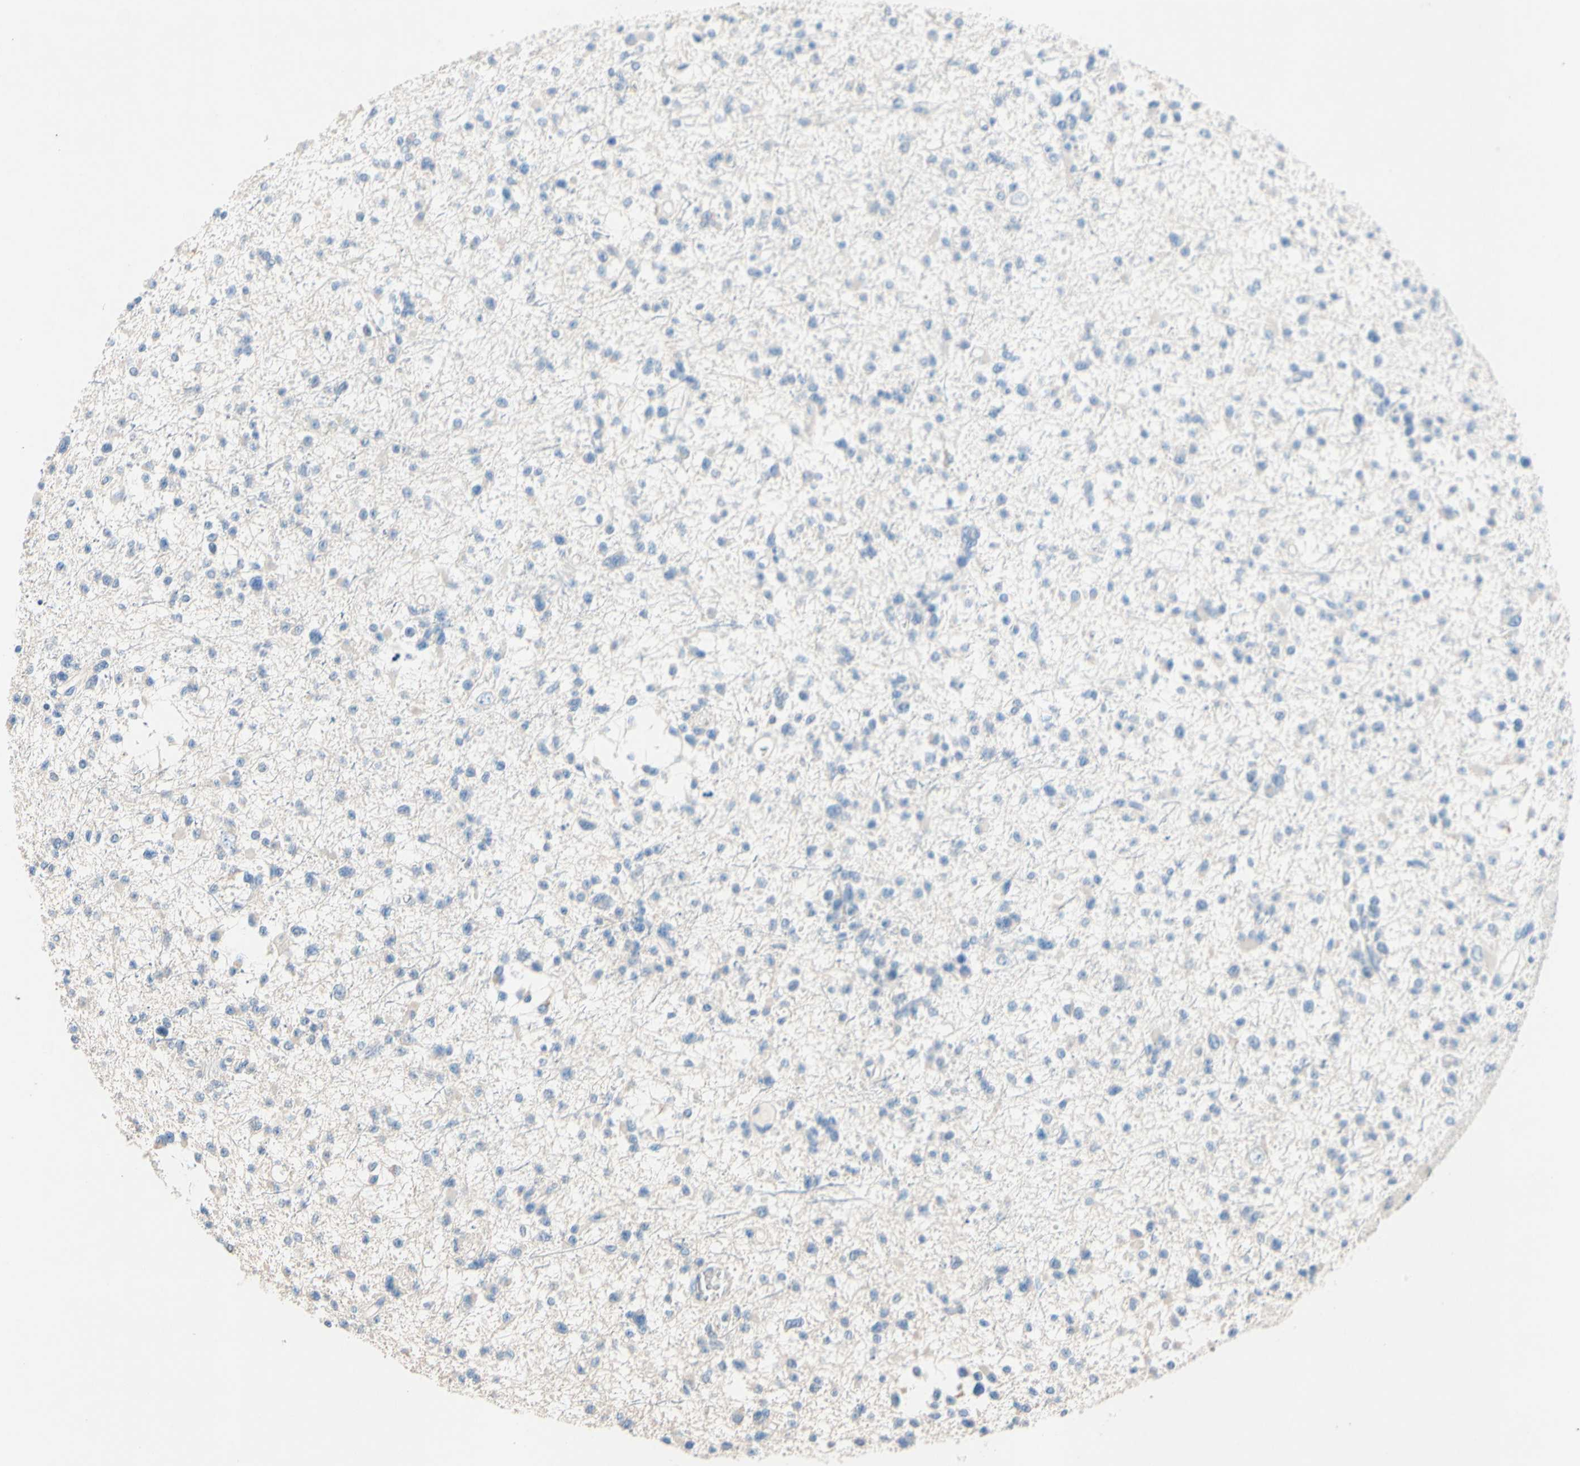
{"staining": {"intensity": "negative", "quantity": "none", "location": "none"}, "tissue": "glioma", "cell_type": "Tumor cells", "image_type": "cancer", "snomed": [{"axis": "morphology", "description": "Glioma, malignant, Low grade"}, {"axis": "topography", "description": "Brain"}], "caption": "Tumor cells are negative for protein expression in human malignant low-grade glioma.", "gene": "PRDX4", "patient": {"sex": "female", "age": 22}}